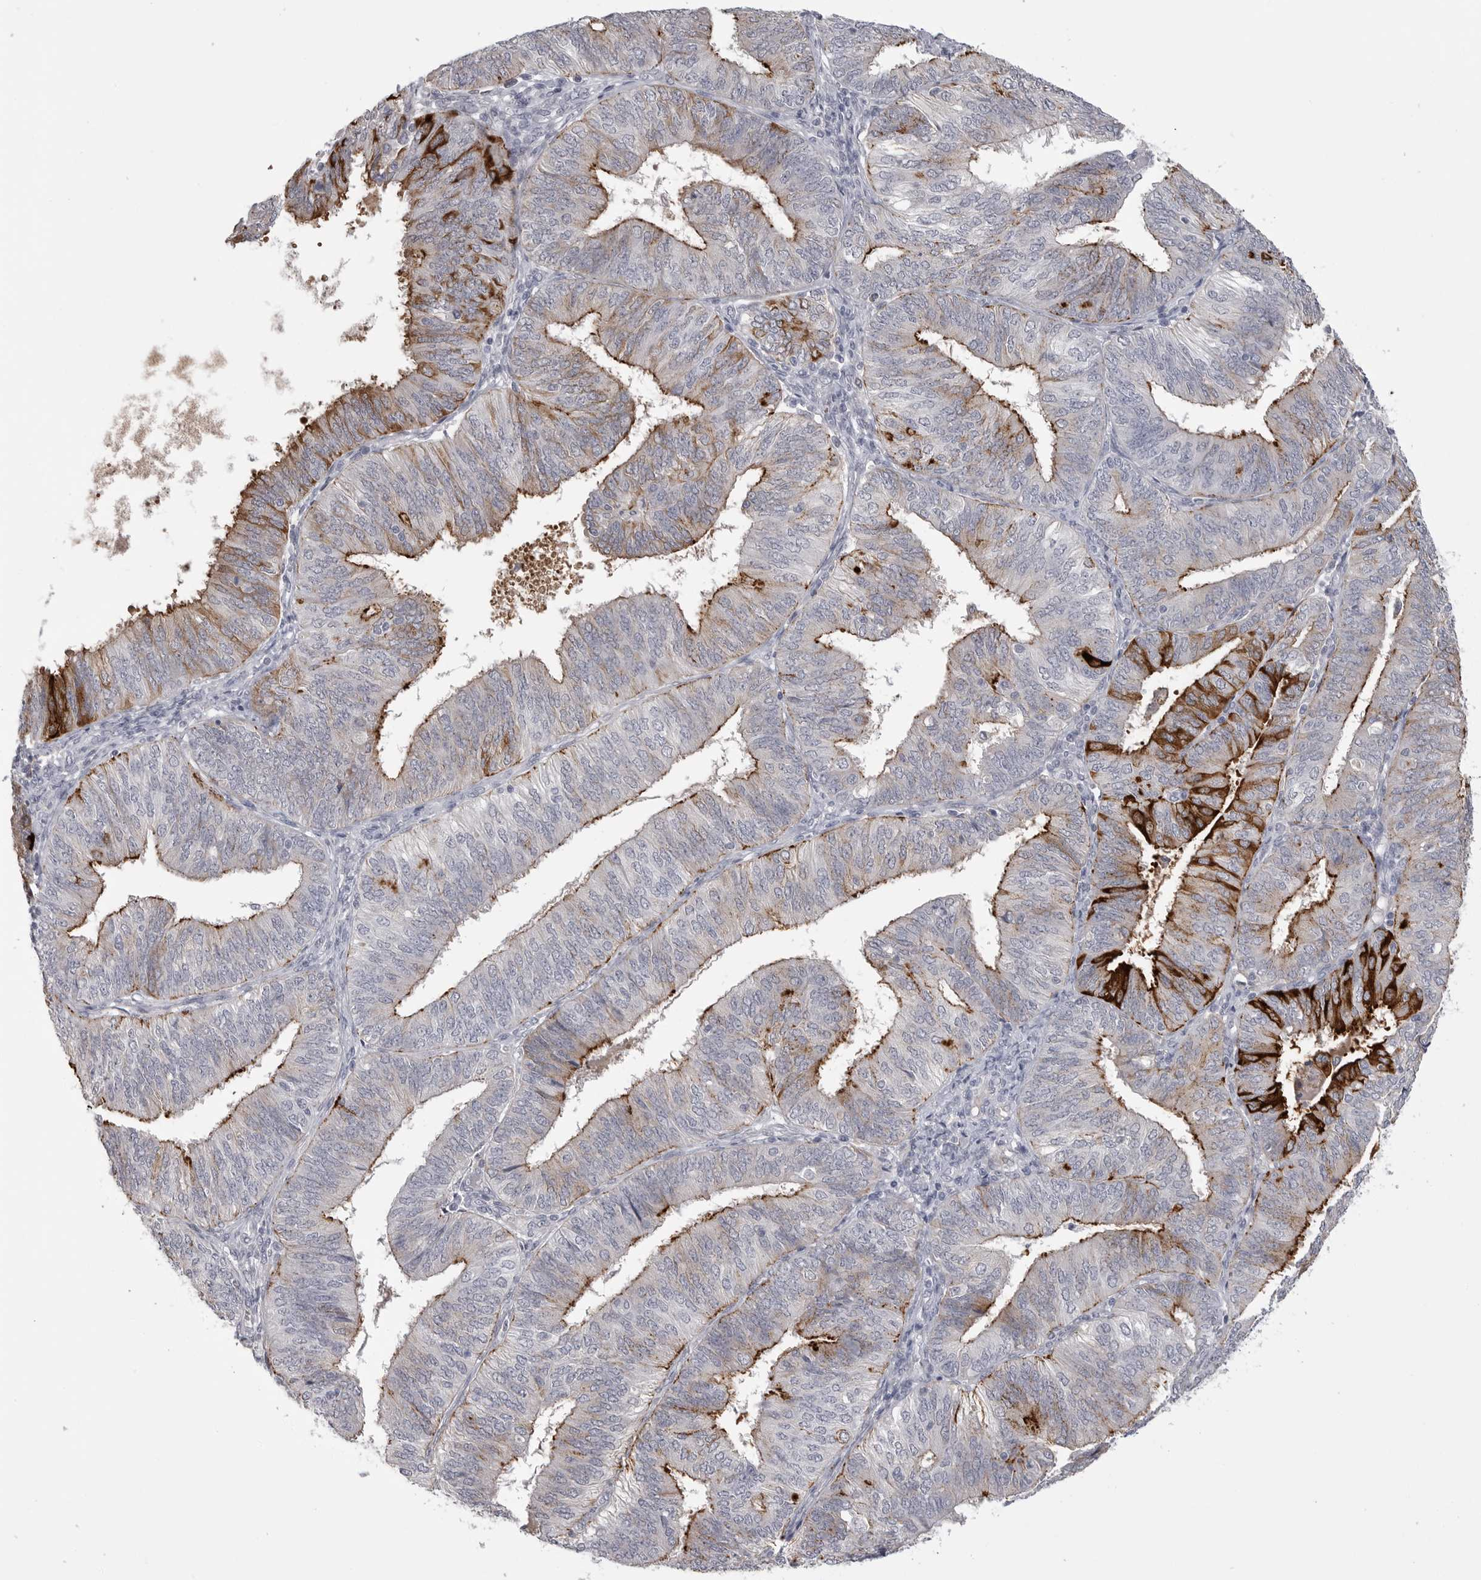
{"staining": {"intensity": "strong", "quantity": "<25%", "location": "cytoplasmic/membranous"}, "tissue": "endometrial cancer", "cell_type": "Tumor cells", "image_type": "cancer", "snomed": [{"axis": "morphology", "description": "Adenocarcinoma, NOS"}, {"axis": "topography", "description": "Endometrium"}], "caption": "Strong cytoplasmic/membranous protein positivity is appreciated in approximately <25% of tumor cells in endometrial cancer.", "gene": "SERPING1", "patient": {"sex": "female", "age": 58}}